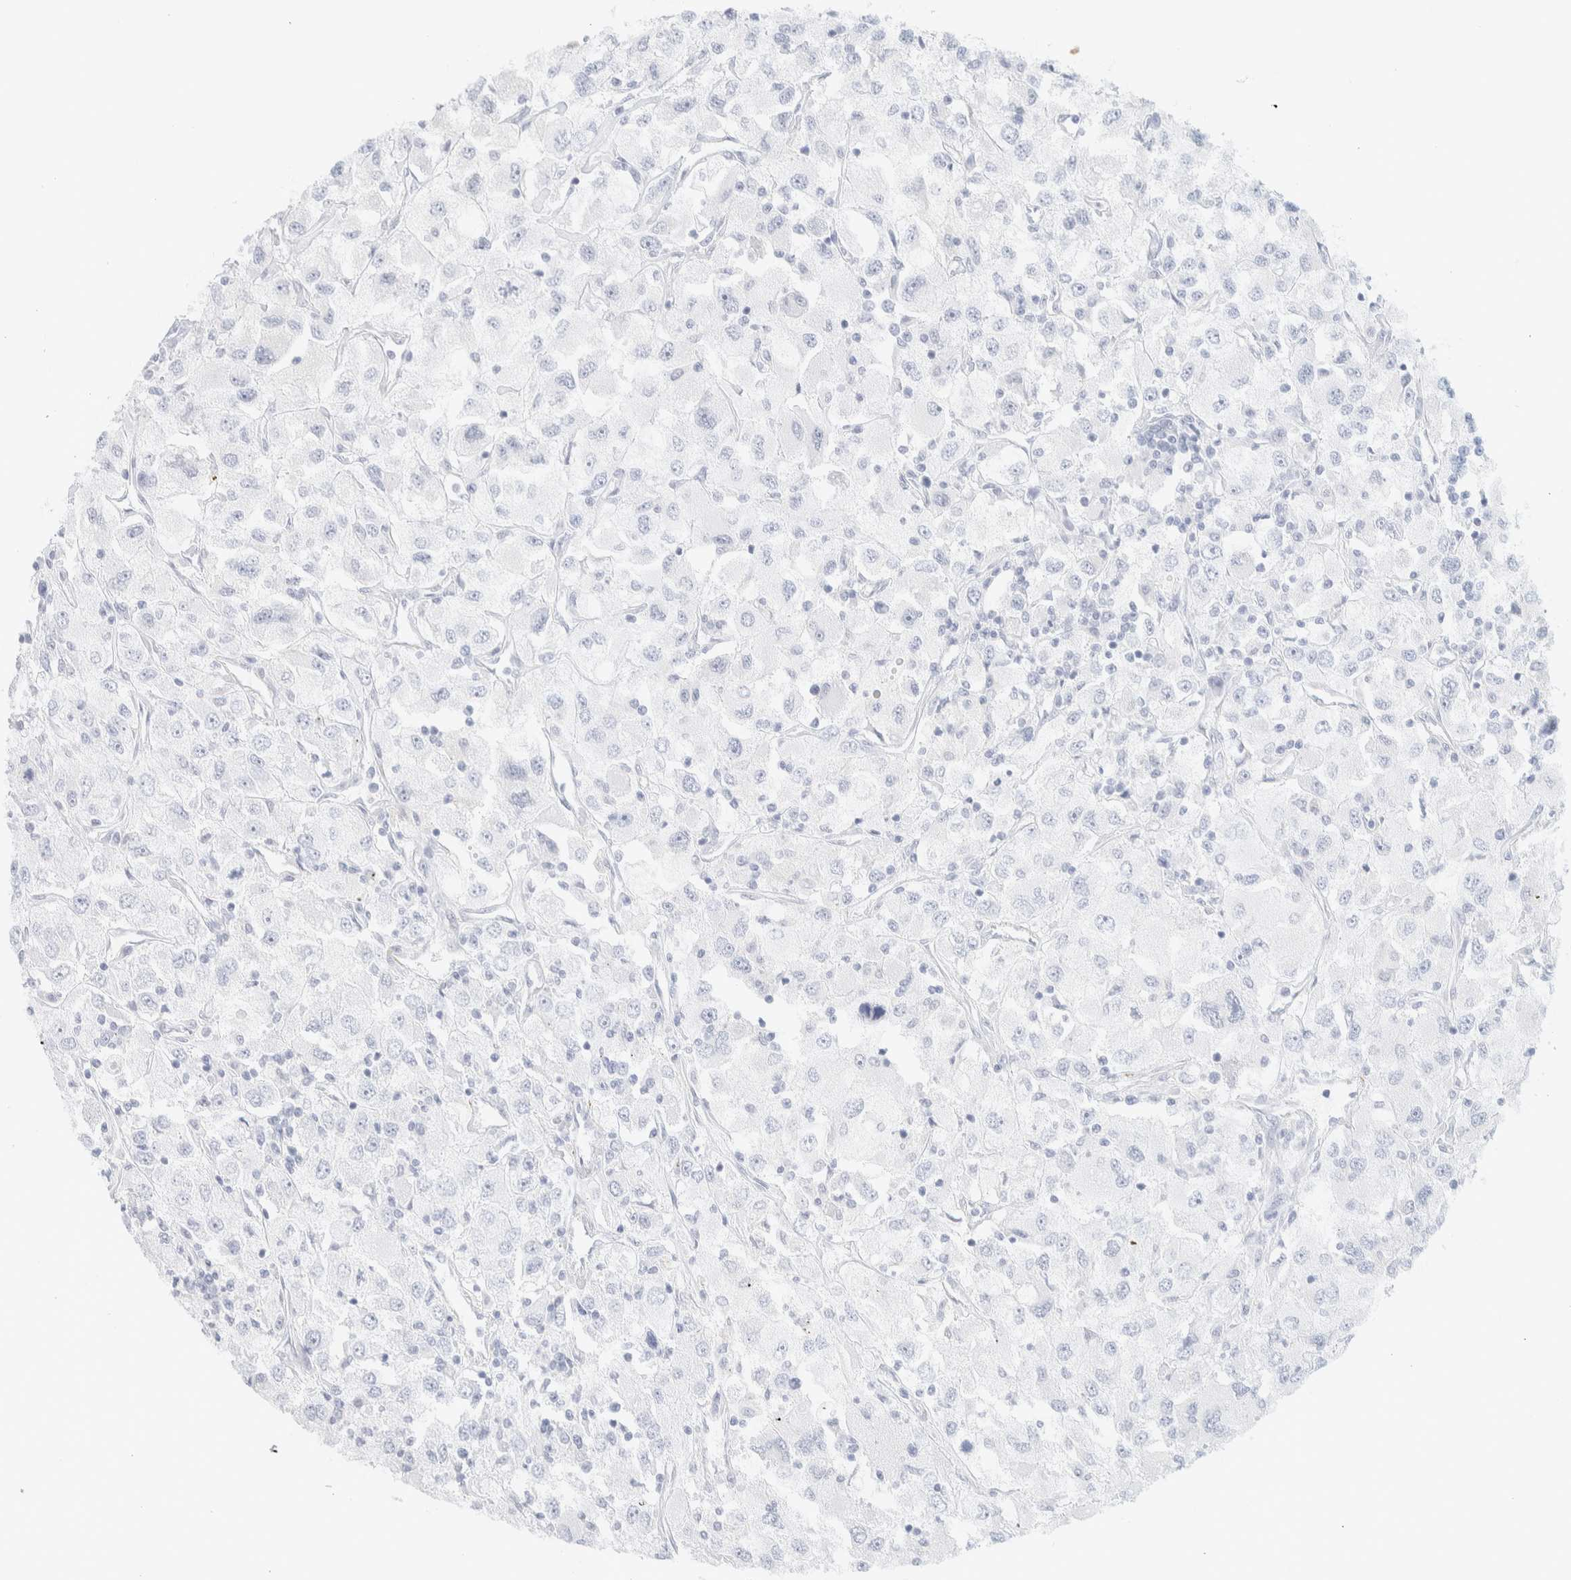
{"staining": {"intensity": "negative", "quantity": "none", "location": "none"}, "tissue": "renal cancer", "cell_type": "Tumor cells", "image_type": "cancer", "snomed": [{"axis": "morphology", "description": "Adenocarcinoma, NOS"}, {"axis": "topography", "description": "Kidney"}], "caption": "Protein analysis of renal adenocarcinoma demonstrates no significant expression in tumor cells.", "gene": "AFMID", "patient": {"sex": "female", "age": 52}}